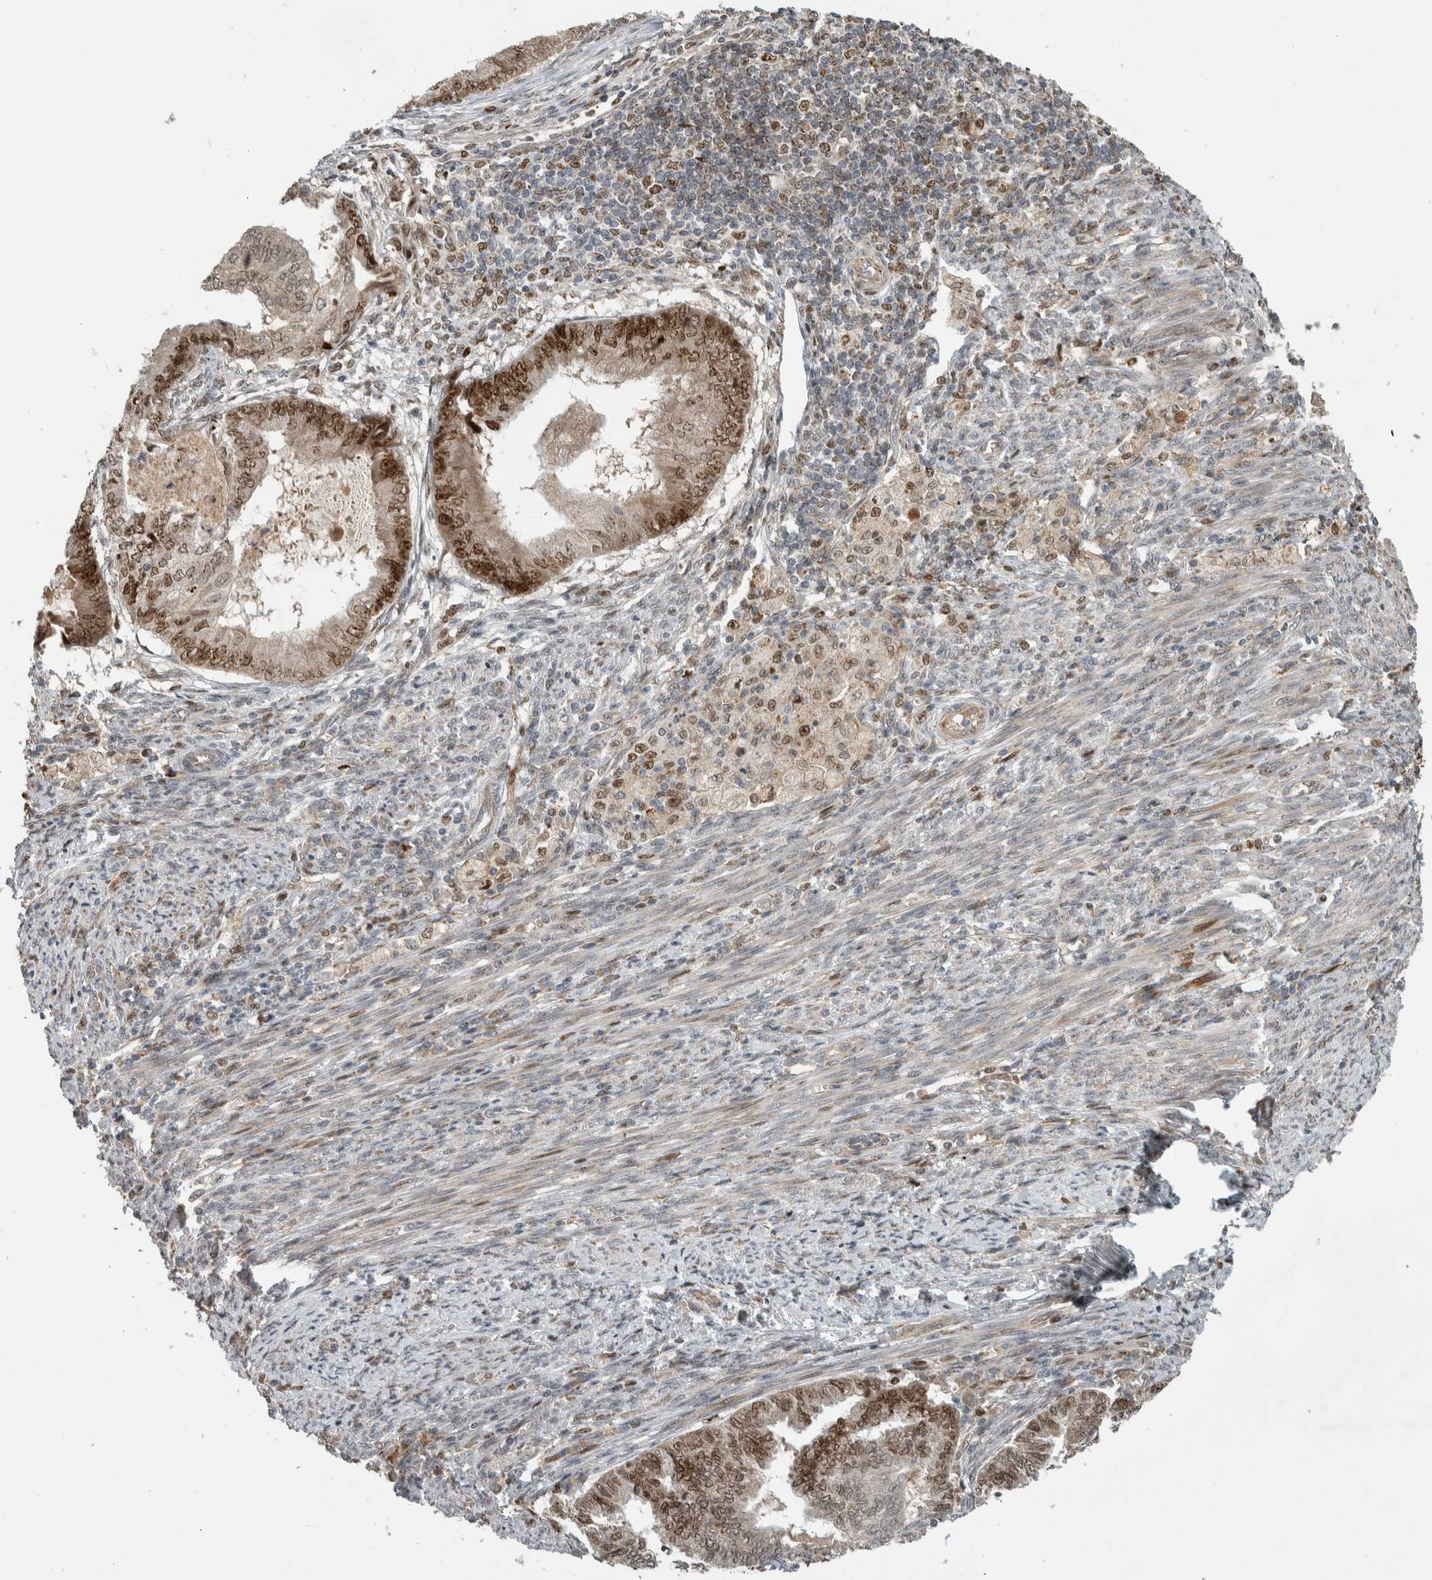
{"staining": {"intensity": "moderate", "quantity": ">75%", "location": "nuclear"}, "tissue": "endometrial cancer", "cell_type": "Tumor cells", "image_type": "cancer", "snomed": [{"axis": "morphology", "description": "Polyp, NOS"}, {"axis": "morphology", "description": "Adenocarcinoma, NOS"}, {"axis": "morphology", "description": "Adenoma, NOS"}, {"axis": "topography", "description": "Endometrium"}], "caption": "This photomicrograph displays endometrial cancer (adenocarcinoma) stained with IHC to label a protein in brown. The nuclear of tumor cells show moderate positivity for the protein. Nuclei are counter-stained blue.", "gene": "INSRR", "patient": {"sex": "female", "age": 79}}